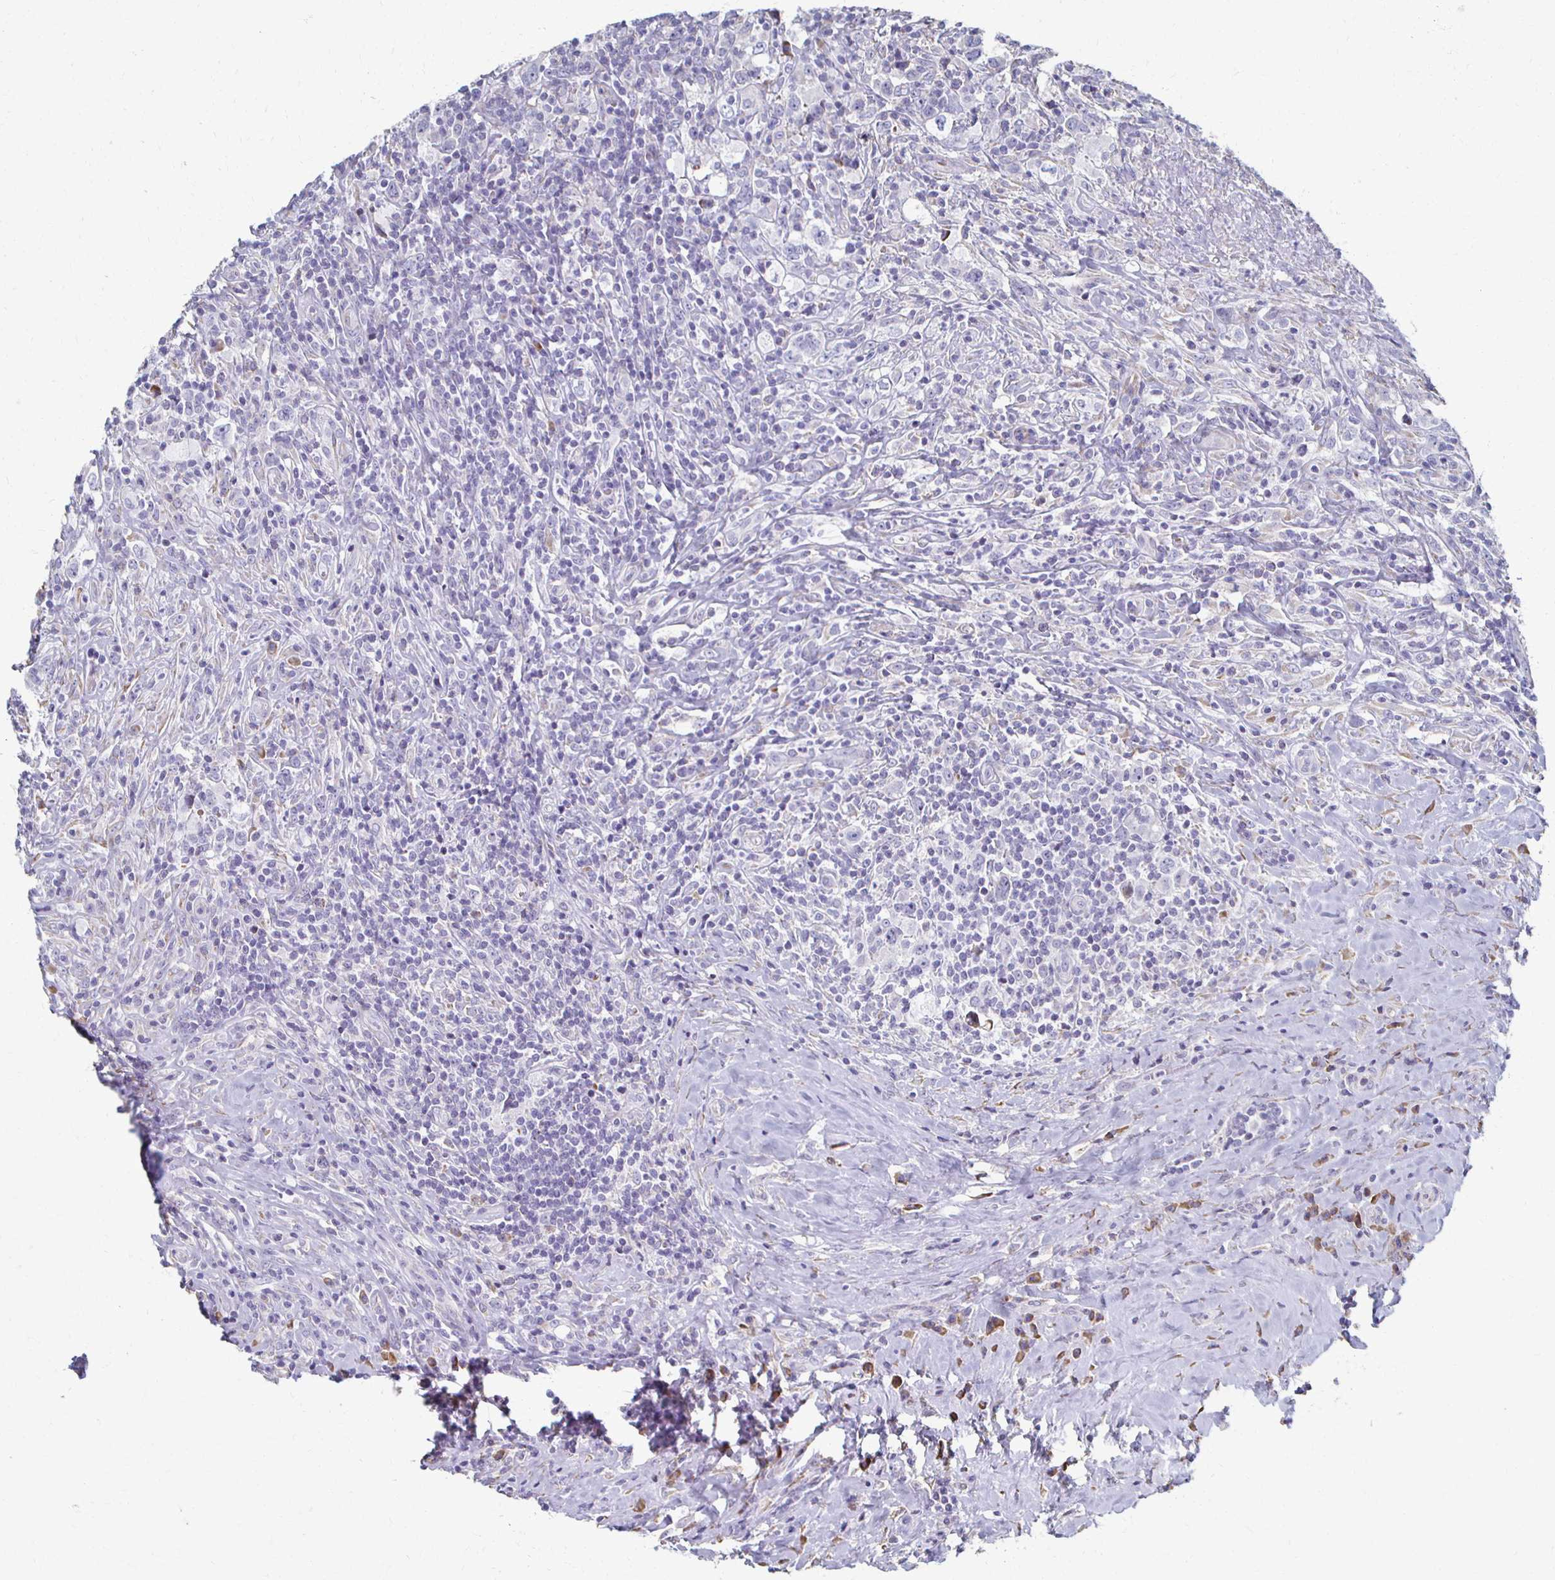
{"staining": {"intensity": "negative", "quantity": "none", "location": "none"}, "tissue": "lymphoma", "cell_type": "Tumor cells", "image_type": "cancer", "snomed": [{"axis": "morphology", "description": "Hodgkin's disease, NOS"}, {"axis": "topography", "description": "Lymph node"}], "caption": "A photomicrograph of Hodgkin's disease stained for a protein reveals no brown staining in tumor cells. (Brightfield microscopy of DAB (3,3'-diaminobenzidine) immunohistochemistry at high magnification).", "gene": "ATP1A3", "patient": {"sex": "female", "age": 18}}